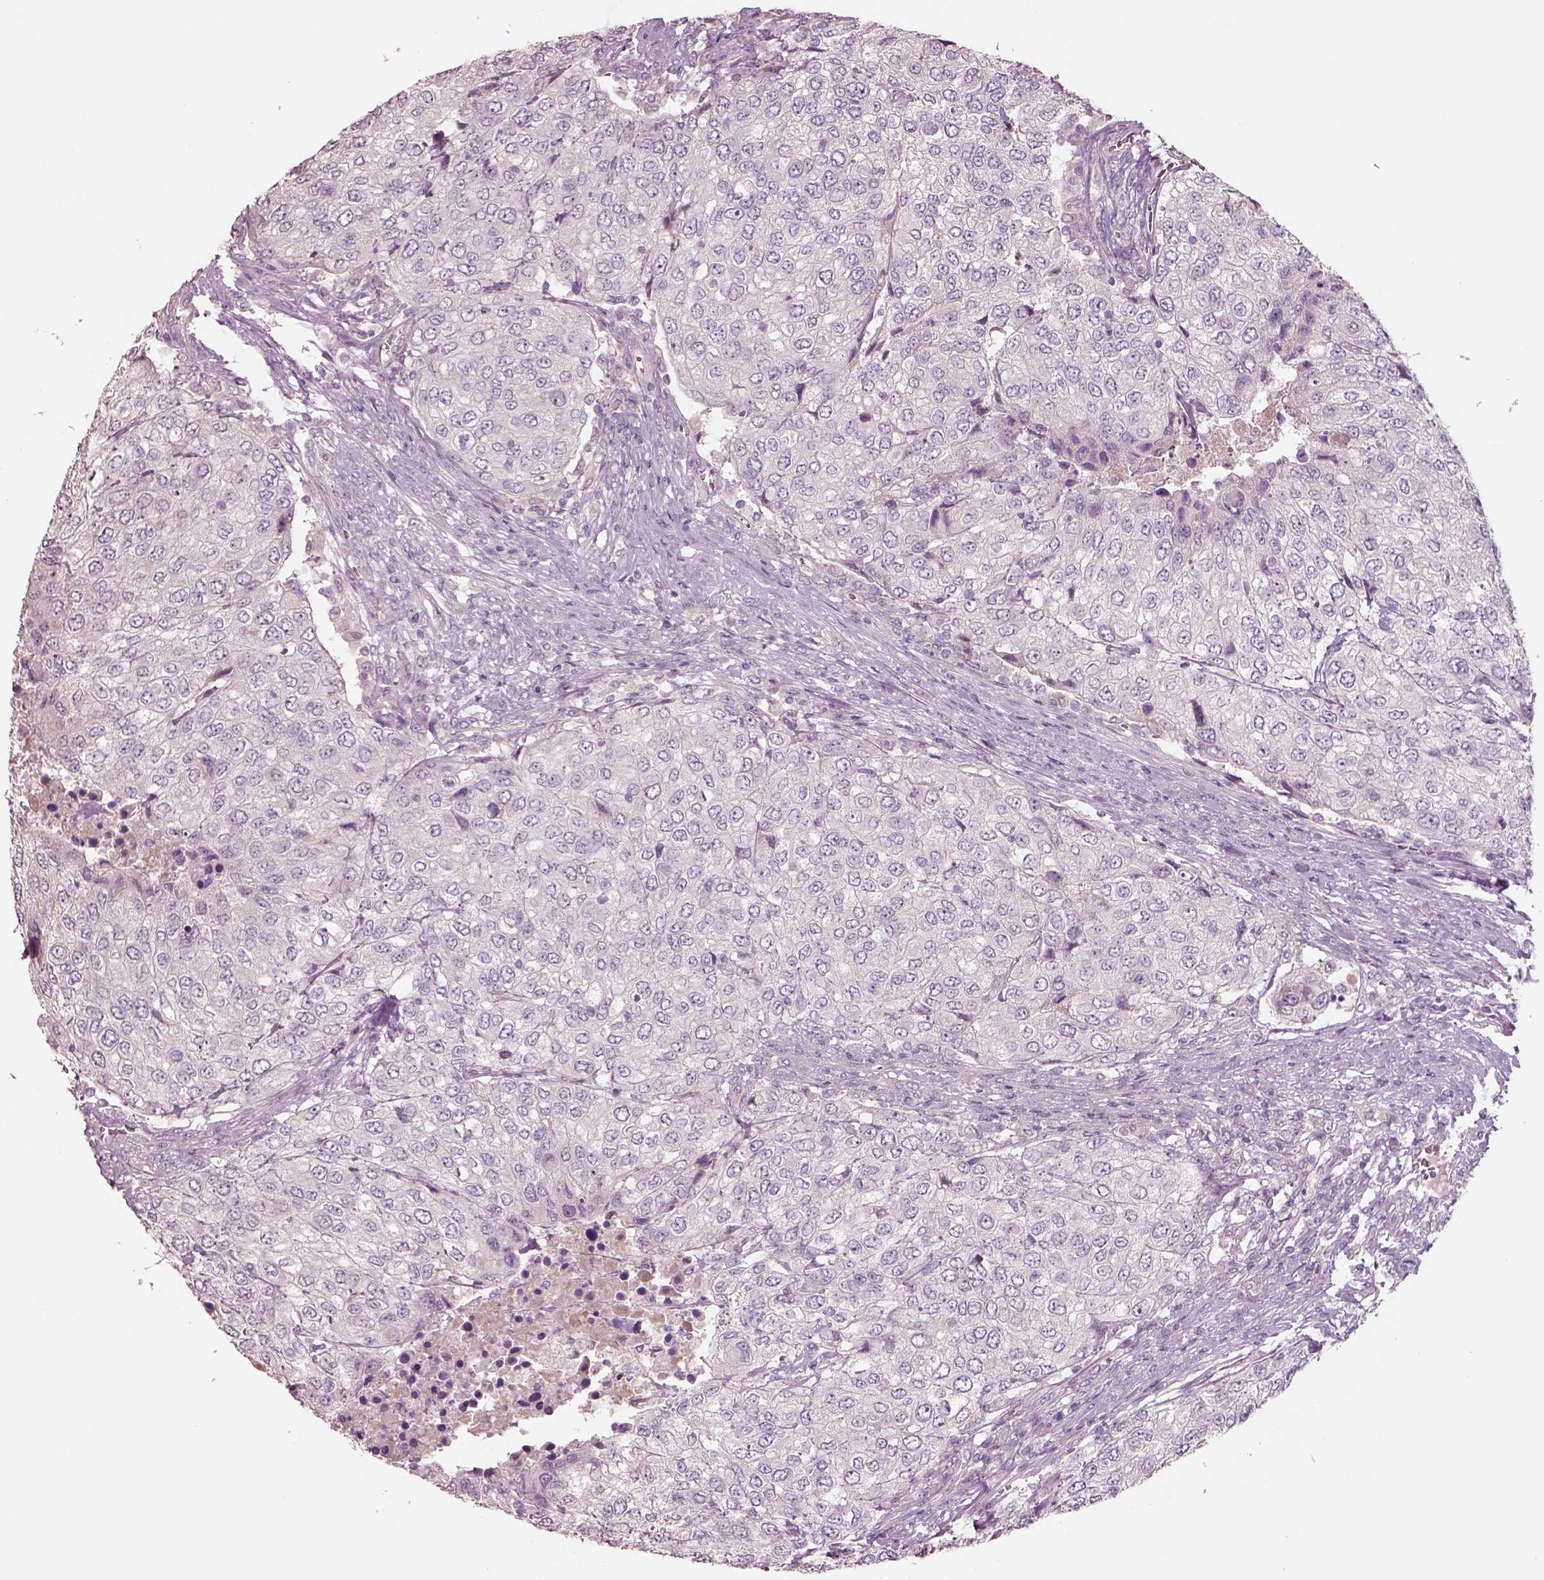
{"staining": {"intensity": "negative", "quantity": "none", "location": "none"}, "tissue": "urothelial cancer", "cell_type": "Tumor cells", "image_type": "cancer", "snomed": [{"axis": "morphology", "description": "Urothelial carcinoma, High grade"}, {"axis": "topography", "description": "Urinary bladder"}], "caption": "This is an immunohistochemistry (IHC) image of urothelial carcinoma (high-grade). There is no staining in tumor cells.", "gene": "DUOXA2", "patient": {"sex": "female", "age": 78}}